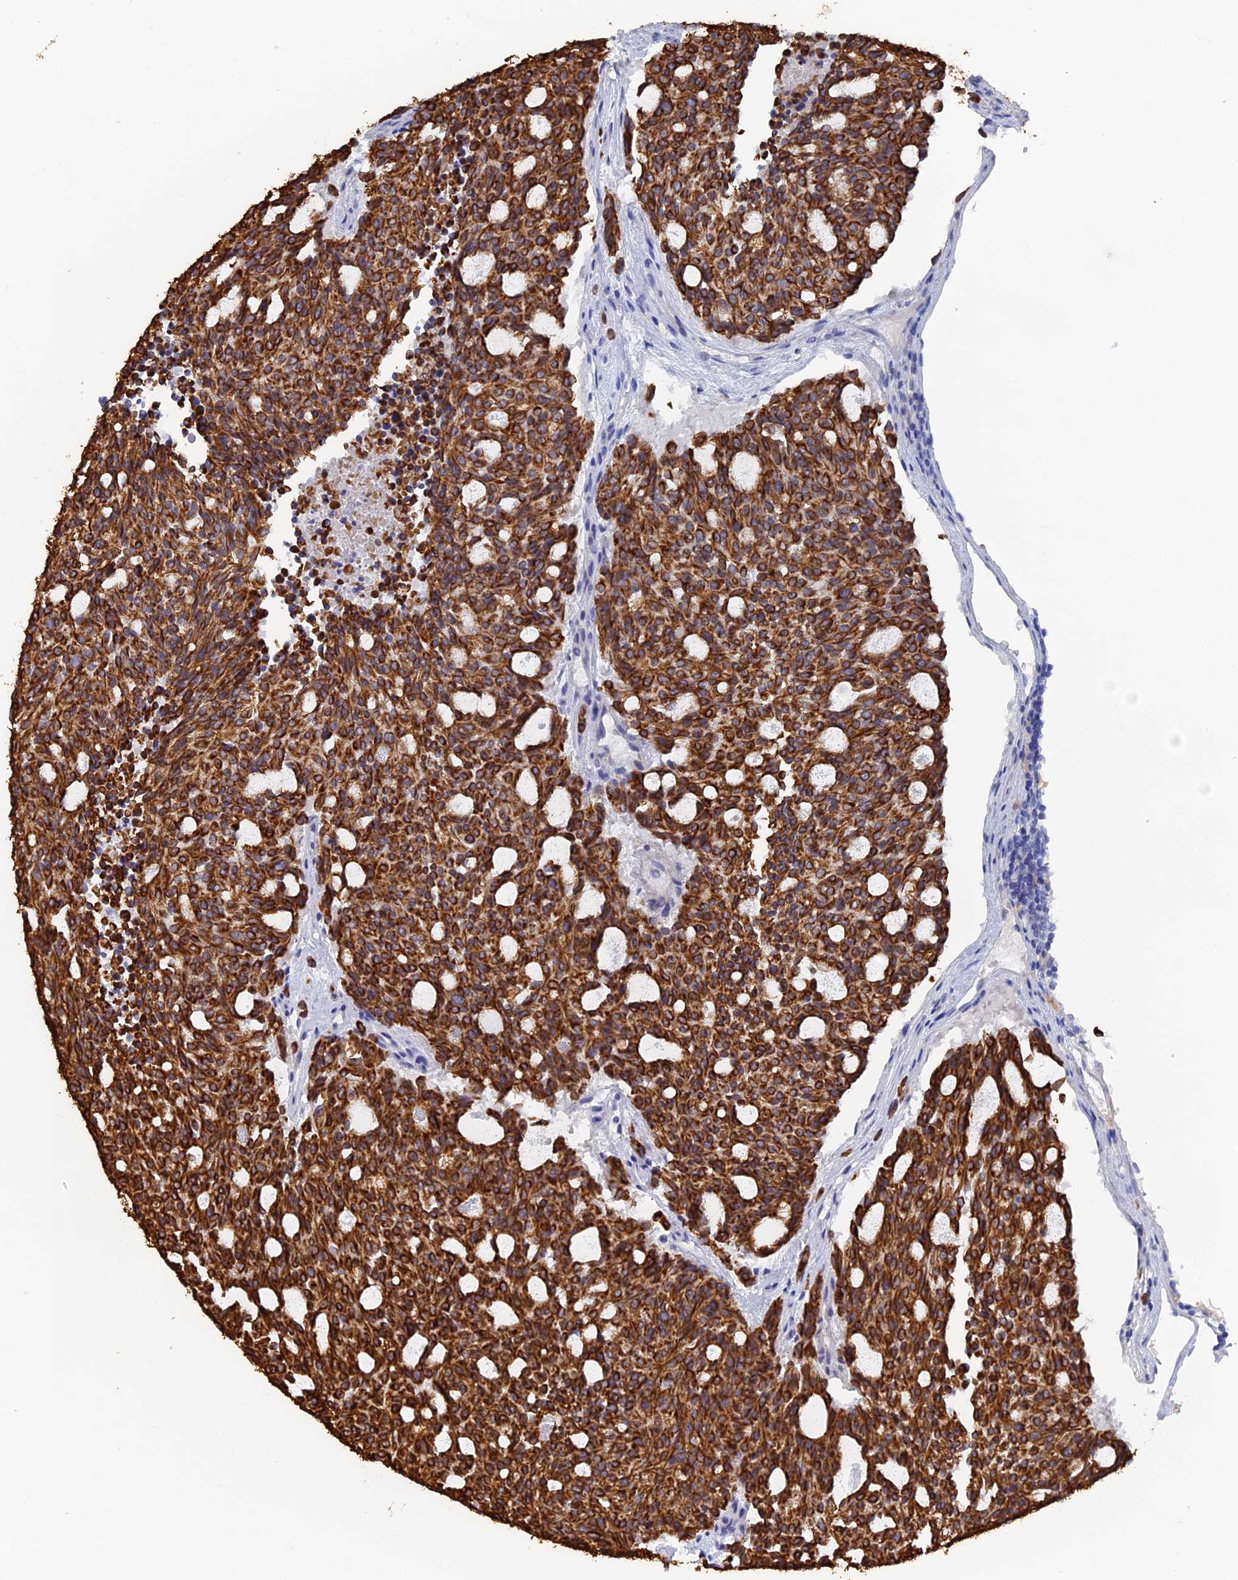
{"staining": {"intensity": "strong", "quantity": ">75%", "location": "cytoplasmic/membranous"}, "tissue": "carcinoid", "cell_type": "Tumor cells", "image_type": "cancer", "snomed": [{"axis": "morphology", "description": "Carcinoid, malignant, NOS"}, {"axis": "topography", "description": "Pancreas"}], "caption": "A brown stain labels strong cytoplasmic/membranous positivity of a protein in human carcinoid (malignant) tumor cells. The staining was performed using DAB (3,3'-diaminobenzidine), with brown indicating positive protein expression. Nuclei are stained blue with hematoxylin.", "gene": "SRFBP1", "patient": {"sex": "female", "age": 54}}